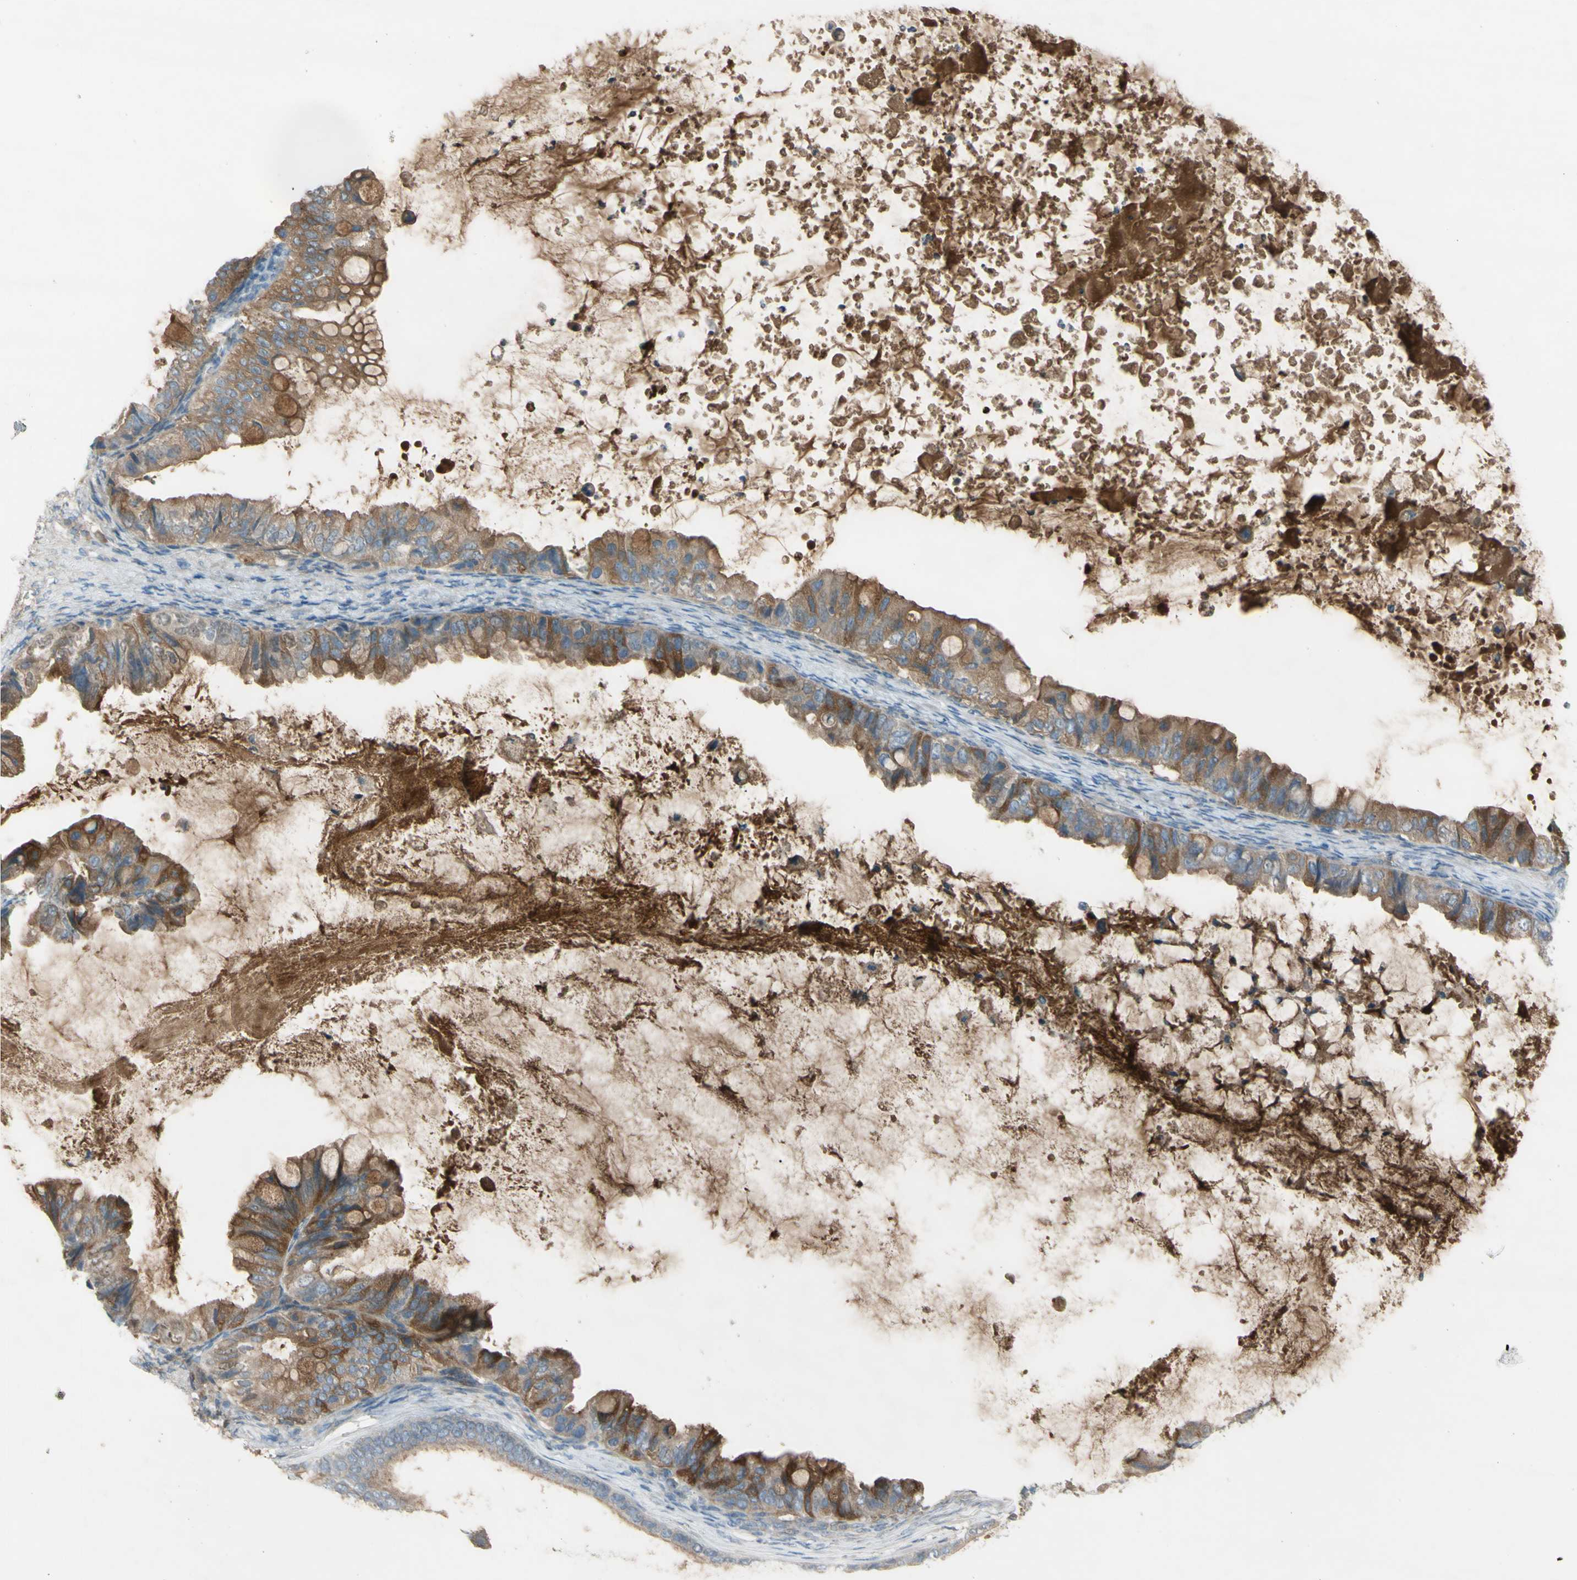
{"staining": {"intensity": "strong", "quantity": ">75%", "location": "cytoplasmic/membranous"}, "tissue": "ovarian cancer", "cell_type": "Tumor cells", "image_type": "cancer", "snomed": [{"axis": "morphology", "description": "Cystadenocarcinoma, mucinous, NOS"}, {"axis": "topography", "description": "Ovary"}], "caption": "Human mucinous cystadenocarcinoma (ovarian) stained with a protein marker displays strong staining in tumor cells.", "gene": "ATRN", "patient": {"sex": "female", "age": 80}}